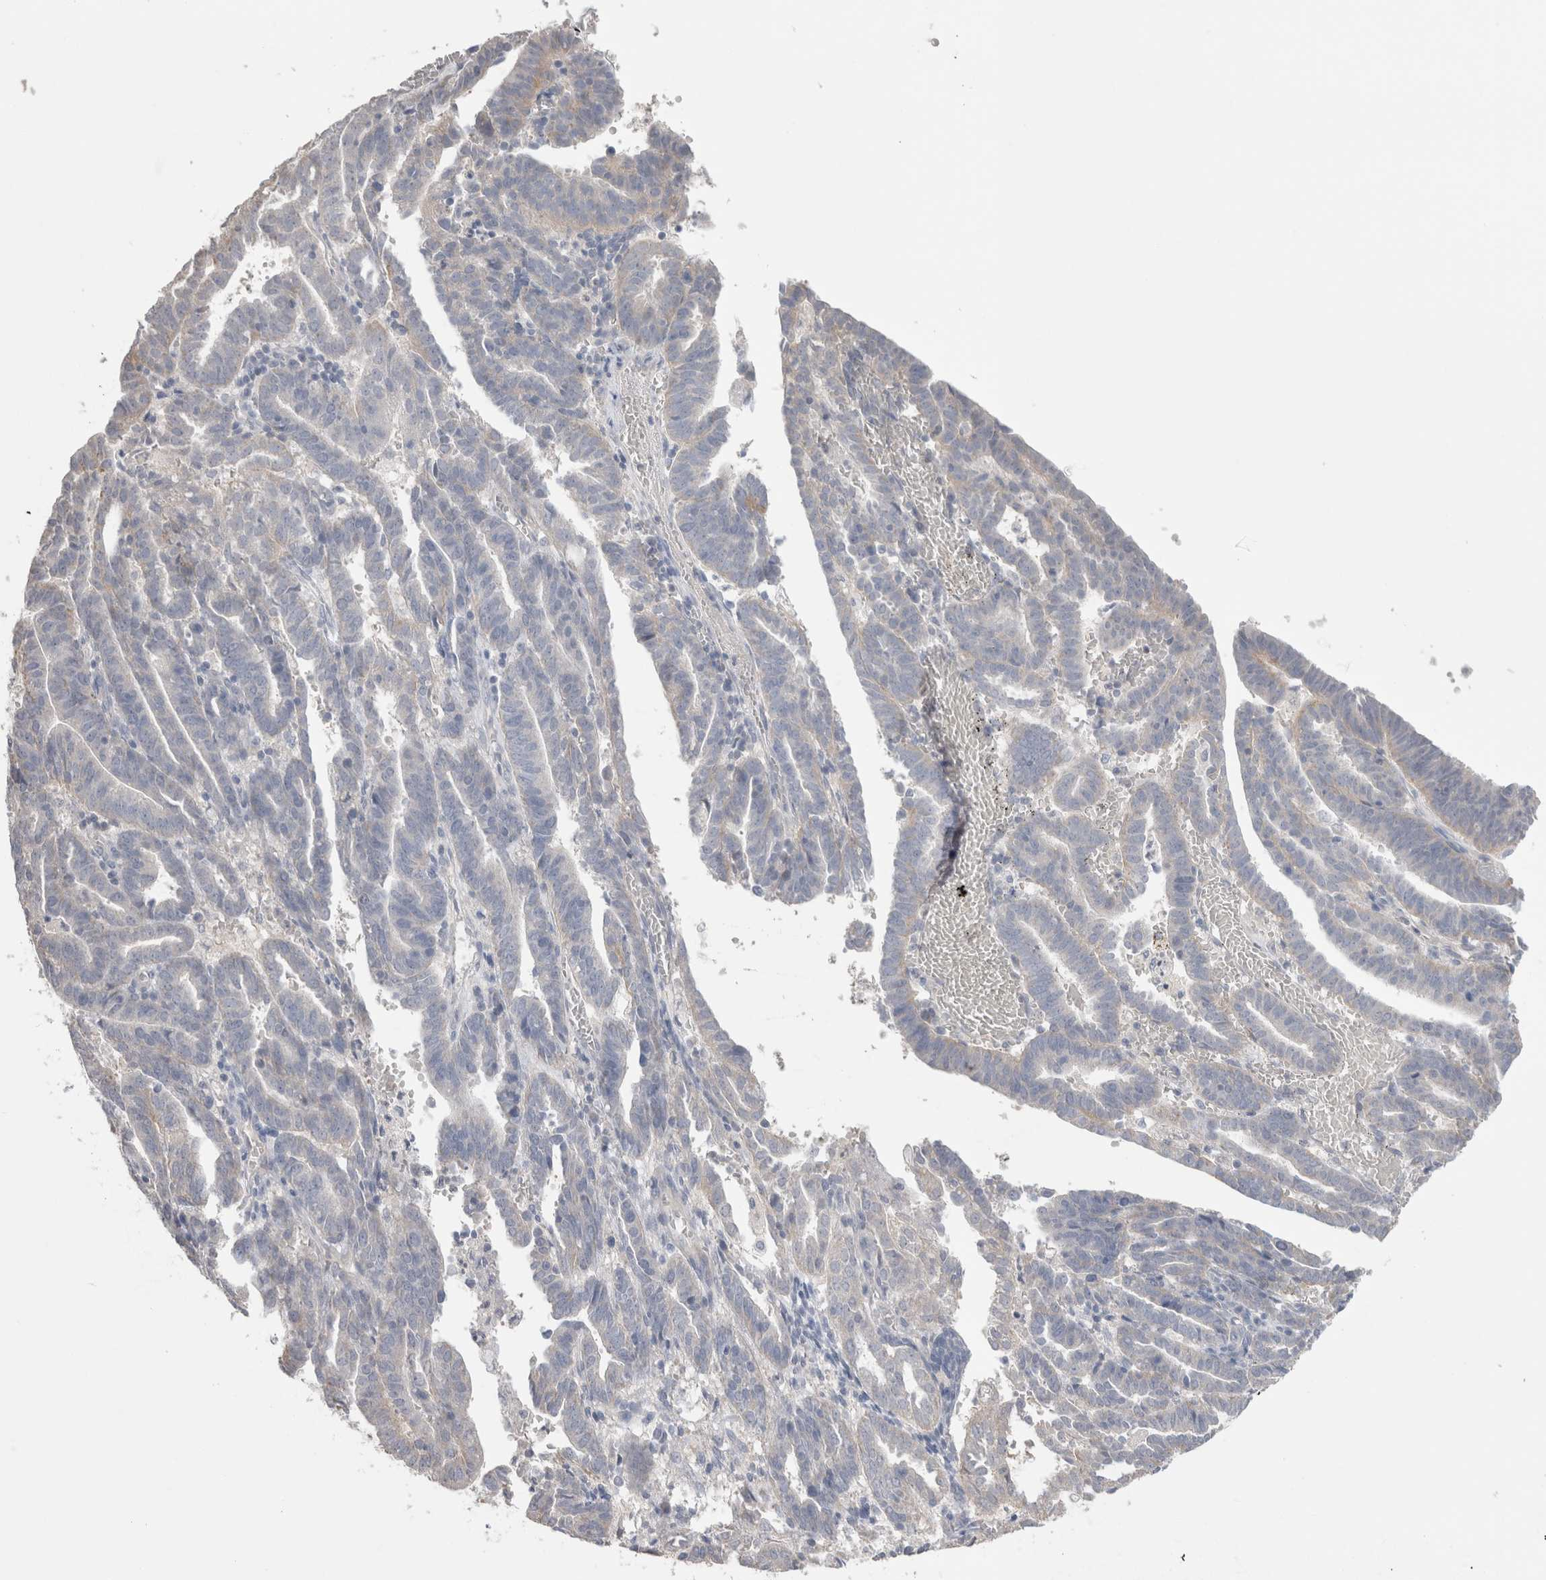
{"staining": {"intensity": "negative", "quantity": "none", "location": "none"}, "tissue": "endometrial cancer", "cell_type": "Tumor cells", "image_type": "cancer", "snomed": [{"axis": "morphology", "description": "Adenocarcinoma, NOS"}, {"axis": "topography", "description": "Uterus"}], "caption": "DAB immunohistochemical staining of human endometrial adenocarcinoma reveals no significant expression in tumor cells.", "gene": "DMD", "patient": {"sex": "female", "age": 83}}